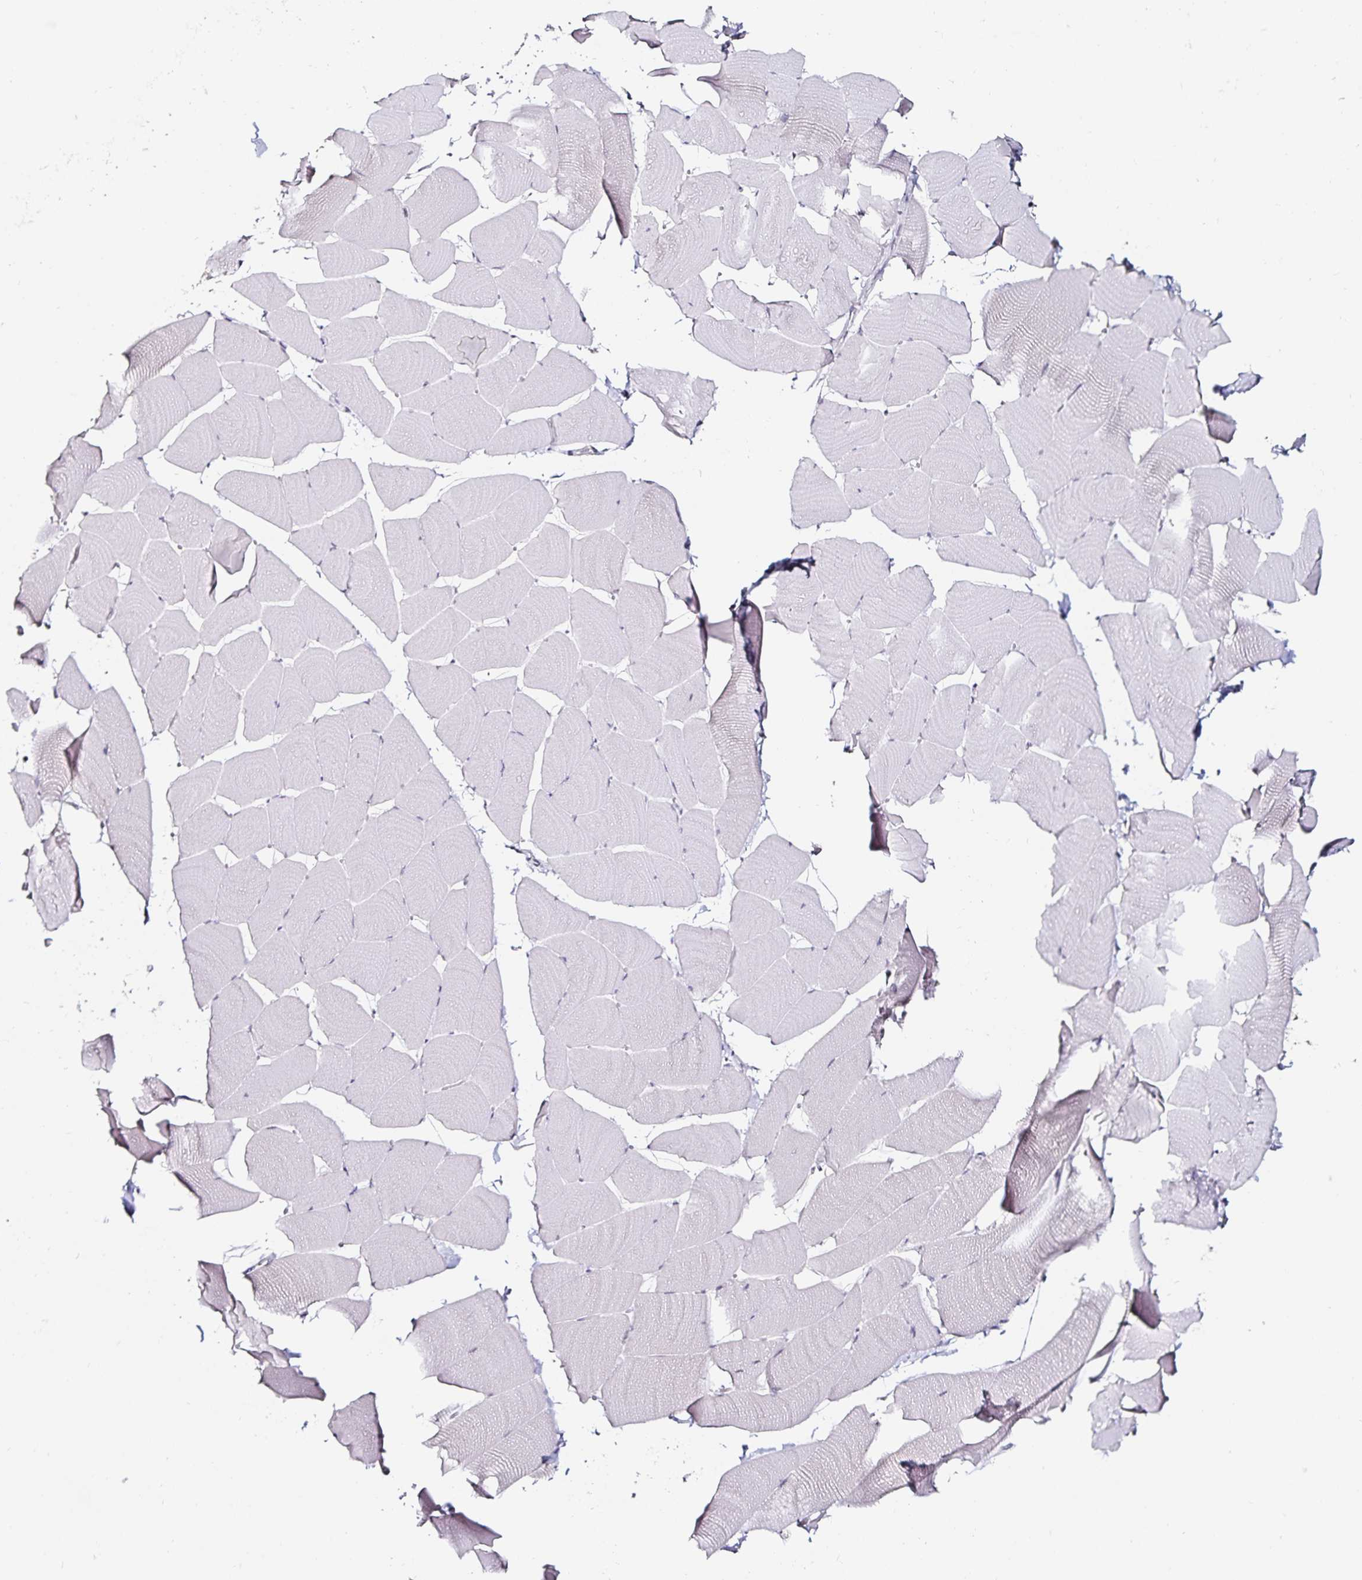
{"staining": {"intensity": "negative", "quantity": "none", "location": "none"}, "tissue": "skeletal muscle", "cell_type": "Myocytes", "image_type": "normal", "snomed": [{"axis": "morphology", "description": "Normal tissue, NOS"}, {"axis": "topography", "description": "Skeletal muscle"}], "caption": "Immunohistochemistry of unremarkable human skeletal muscle demonstrates no staining in myocytes. Nuclei are stained in blue.", "gene": "ANLN", "patient": {"sex": "male", "age": 25}}